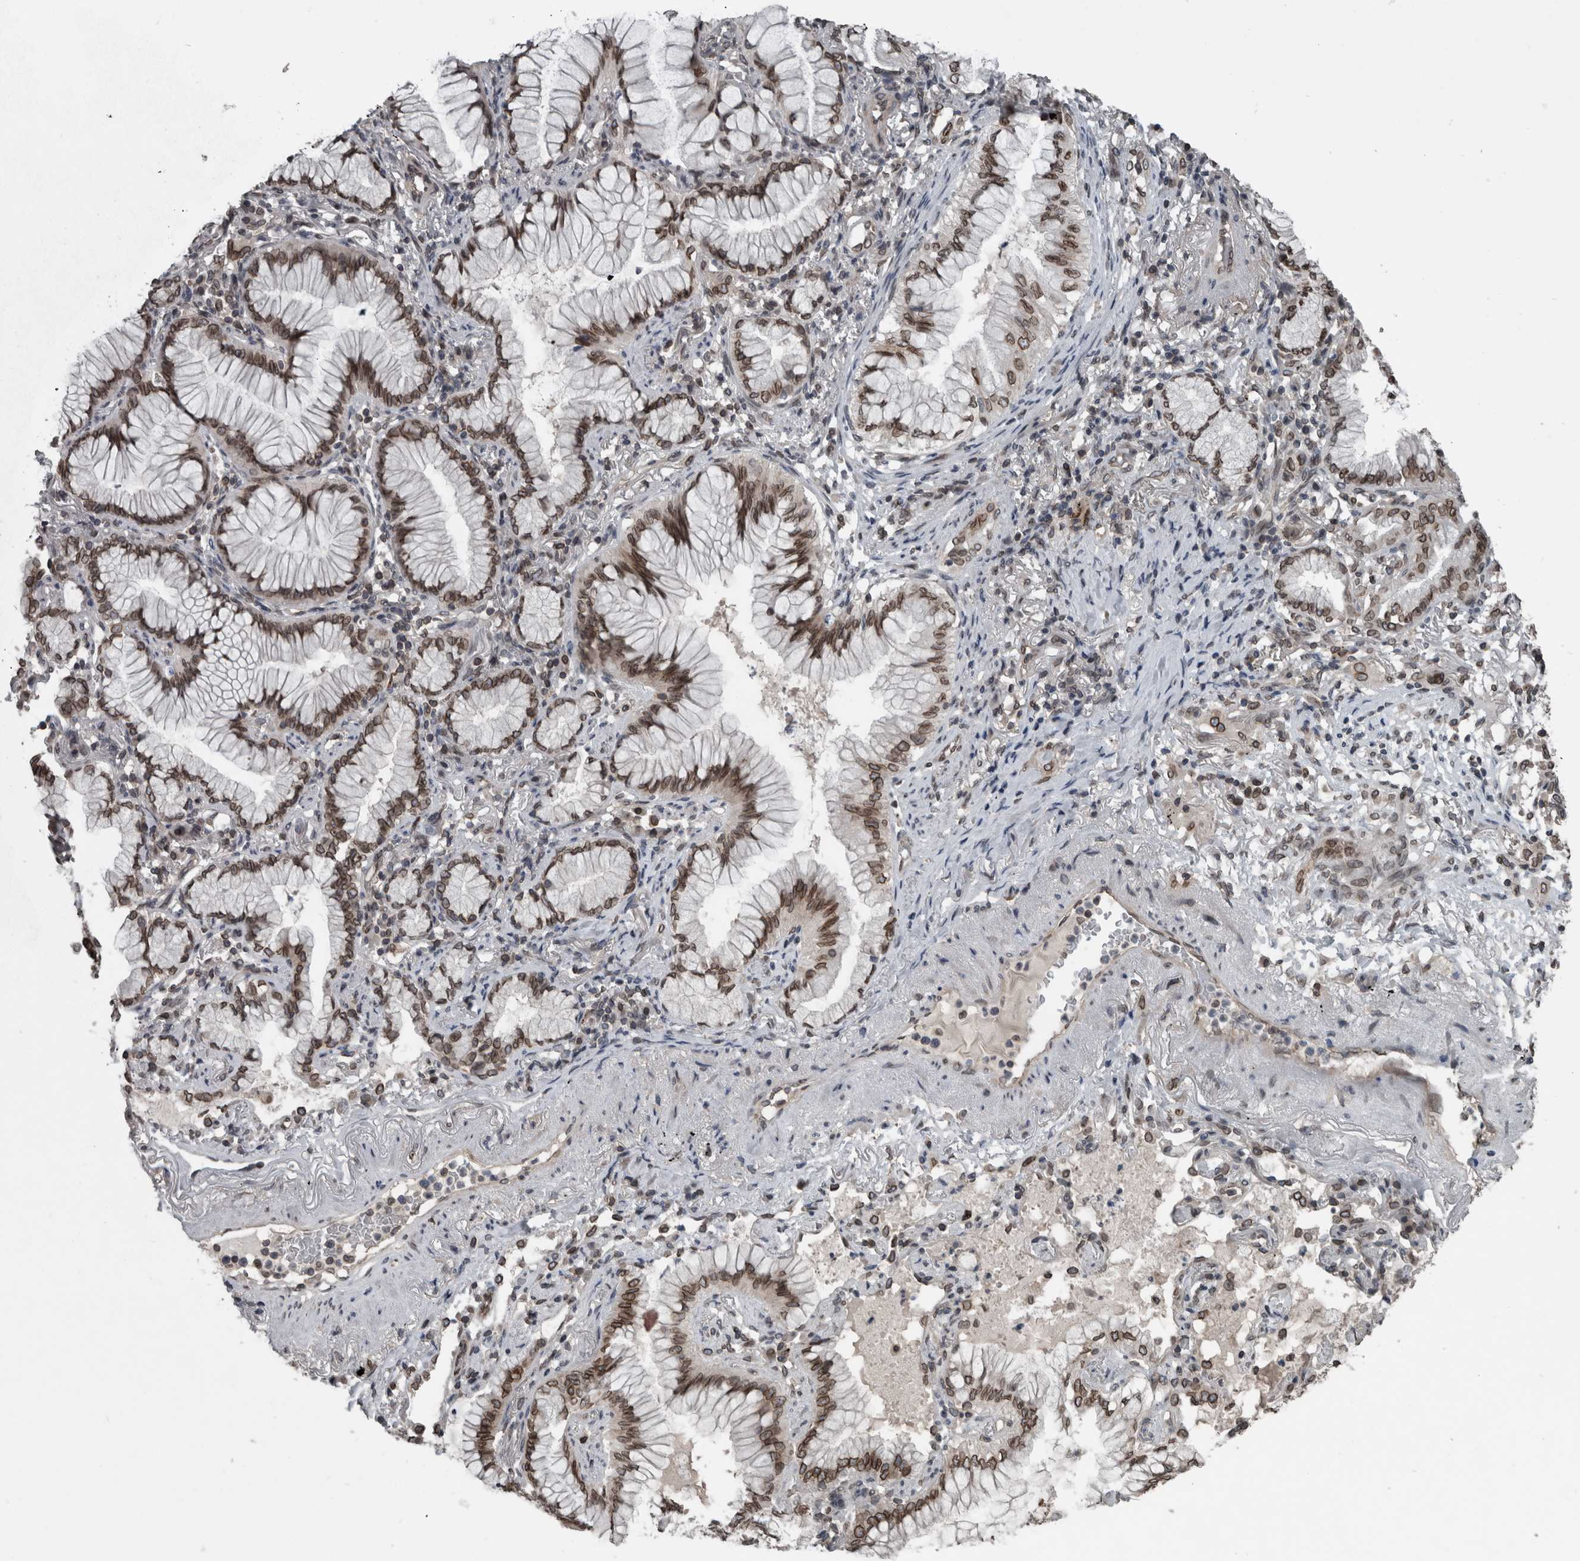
{"staining": {"intensity": "strong", "quantity": ">75%", "location": "cytoplasmic/membranous,nuclear"}, "tissue": "lung cancer", "cell_type": "Tumor cells", "image_type": "cancer", "snomed": [{"axis": "morphology", "description": "Adenocarcinoma, NOS"}, {"axis": "topography", "description": "Lung"}], "caption": "Immunohistochemical staining of lung cancer reveals high levels of strong cytoplasmic/membranous and nuclear positivity in about >75% of tumor cells.", "gene": "RANBP2", "patient": {"sex": "female", "age": 70}}